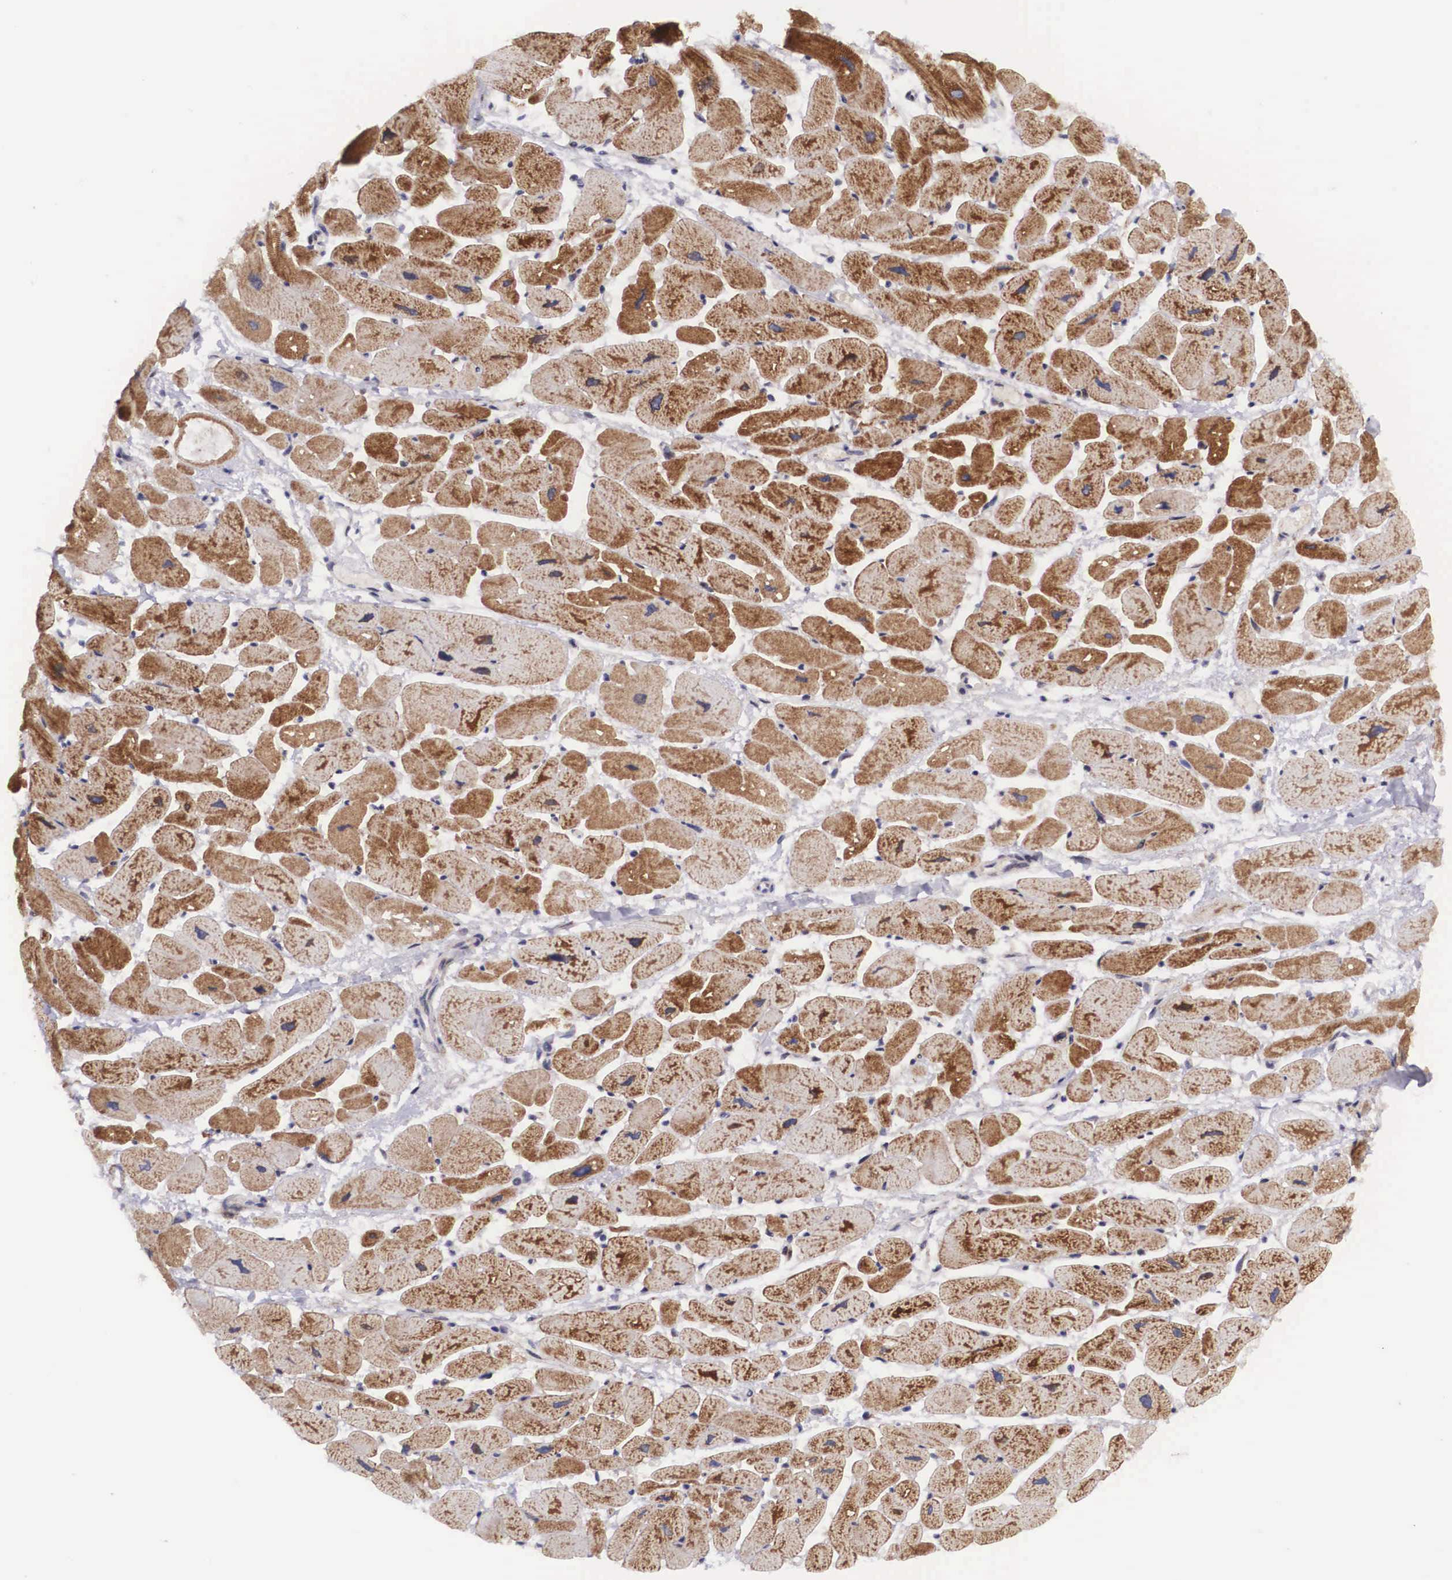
{"staining": {"intensity": "moderate", "quantity": ">75%", "location": "cytoplasmic/membranous"}, "tissue": "heart muscle", "cell_type": "Cardiomyocytes", "image_type": "normal", "snomed": [{"axis": "morphology", "description": "Normal tissue, NOS"}, {"axis": "topography", "description": "Heart"}], "caption": "Heart muscle was stained to show a protein in brown. There is medium levels of moderate cytoplasmic/membranous expression in approximately >75% of cardiomyocytes. Immunohistochemistry stains the protein of interest in brown and the nuclei are stained blue.", "gene": "EMID1", "patient": {"sex": "female", "age": 54}}